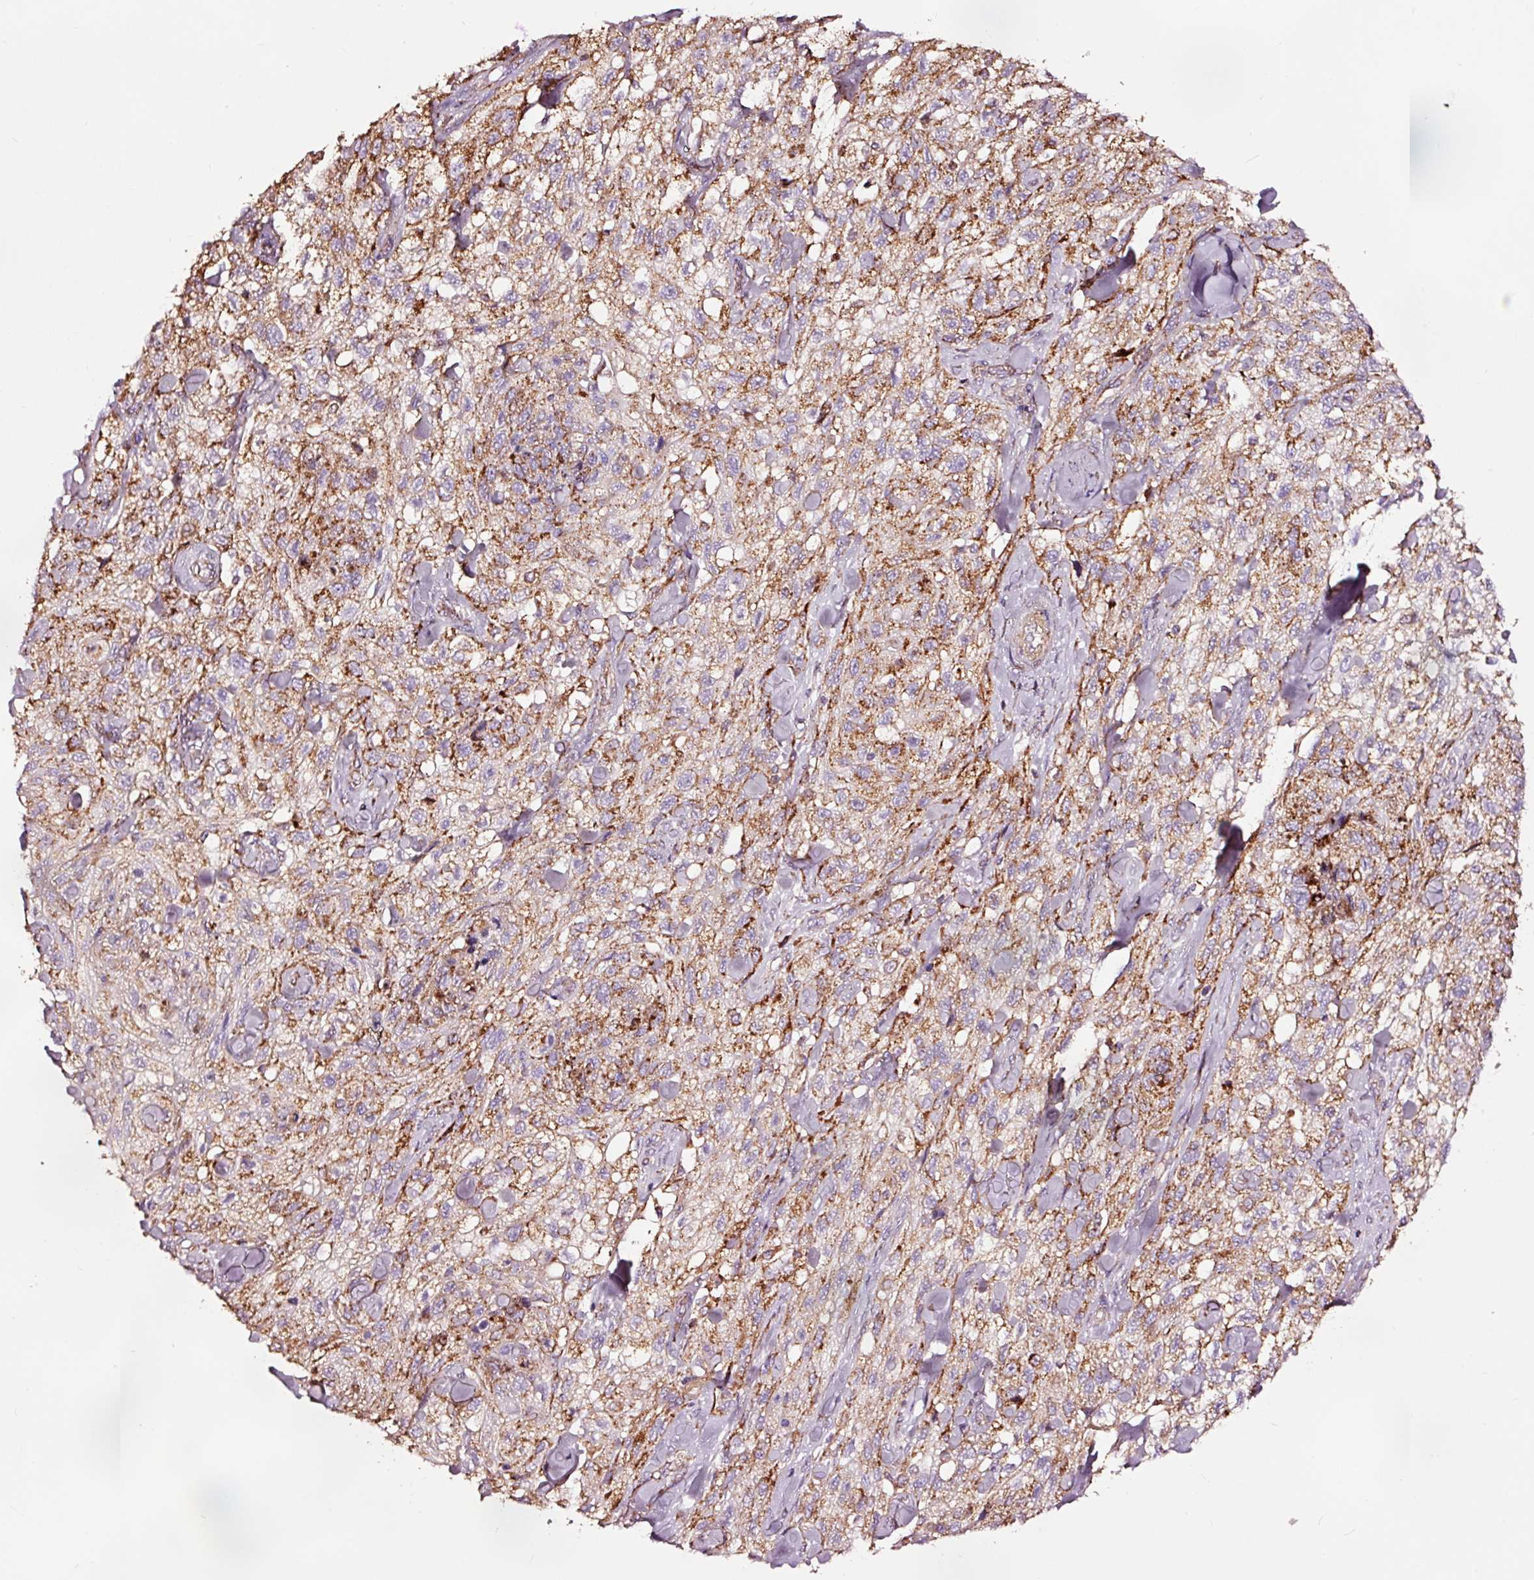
{"staining": {"intensity": "moderate", "quantity": ">75%", "location": "cytoplasmic/membranous"}, "tissue": "skin cancer", "cell_type": "Tumor cells", "image_type": "cancer", "snomed": [{"axis": "morphology", "description": "Squamous cell carcinoma, NOS"}, {"axis": "topography", "description": "Skin"}, {"axis": "topography", "description": "Vulva"}], "caption": "Protein analysis of skin squamous cell carcinoma tissue displays moderate cytoplasmic/membranous expression in approximately >75% of tumor cells.", "gene": "TPM1", "patient": {"sex": "female", "age": 86}}